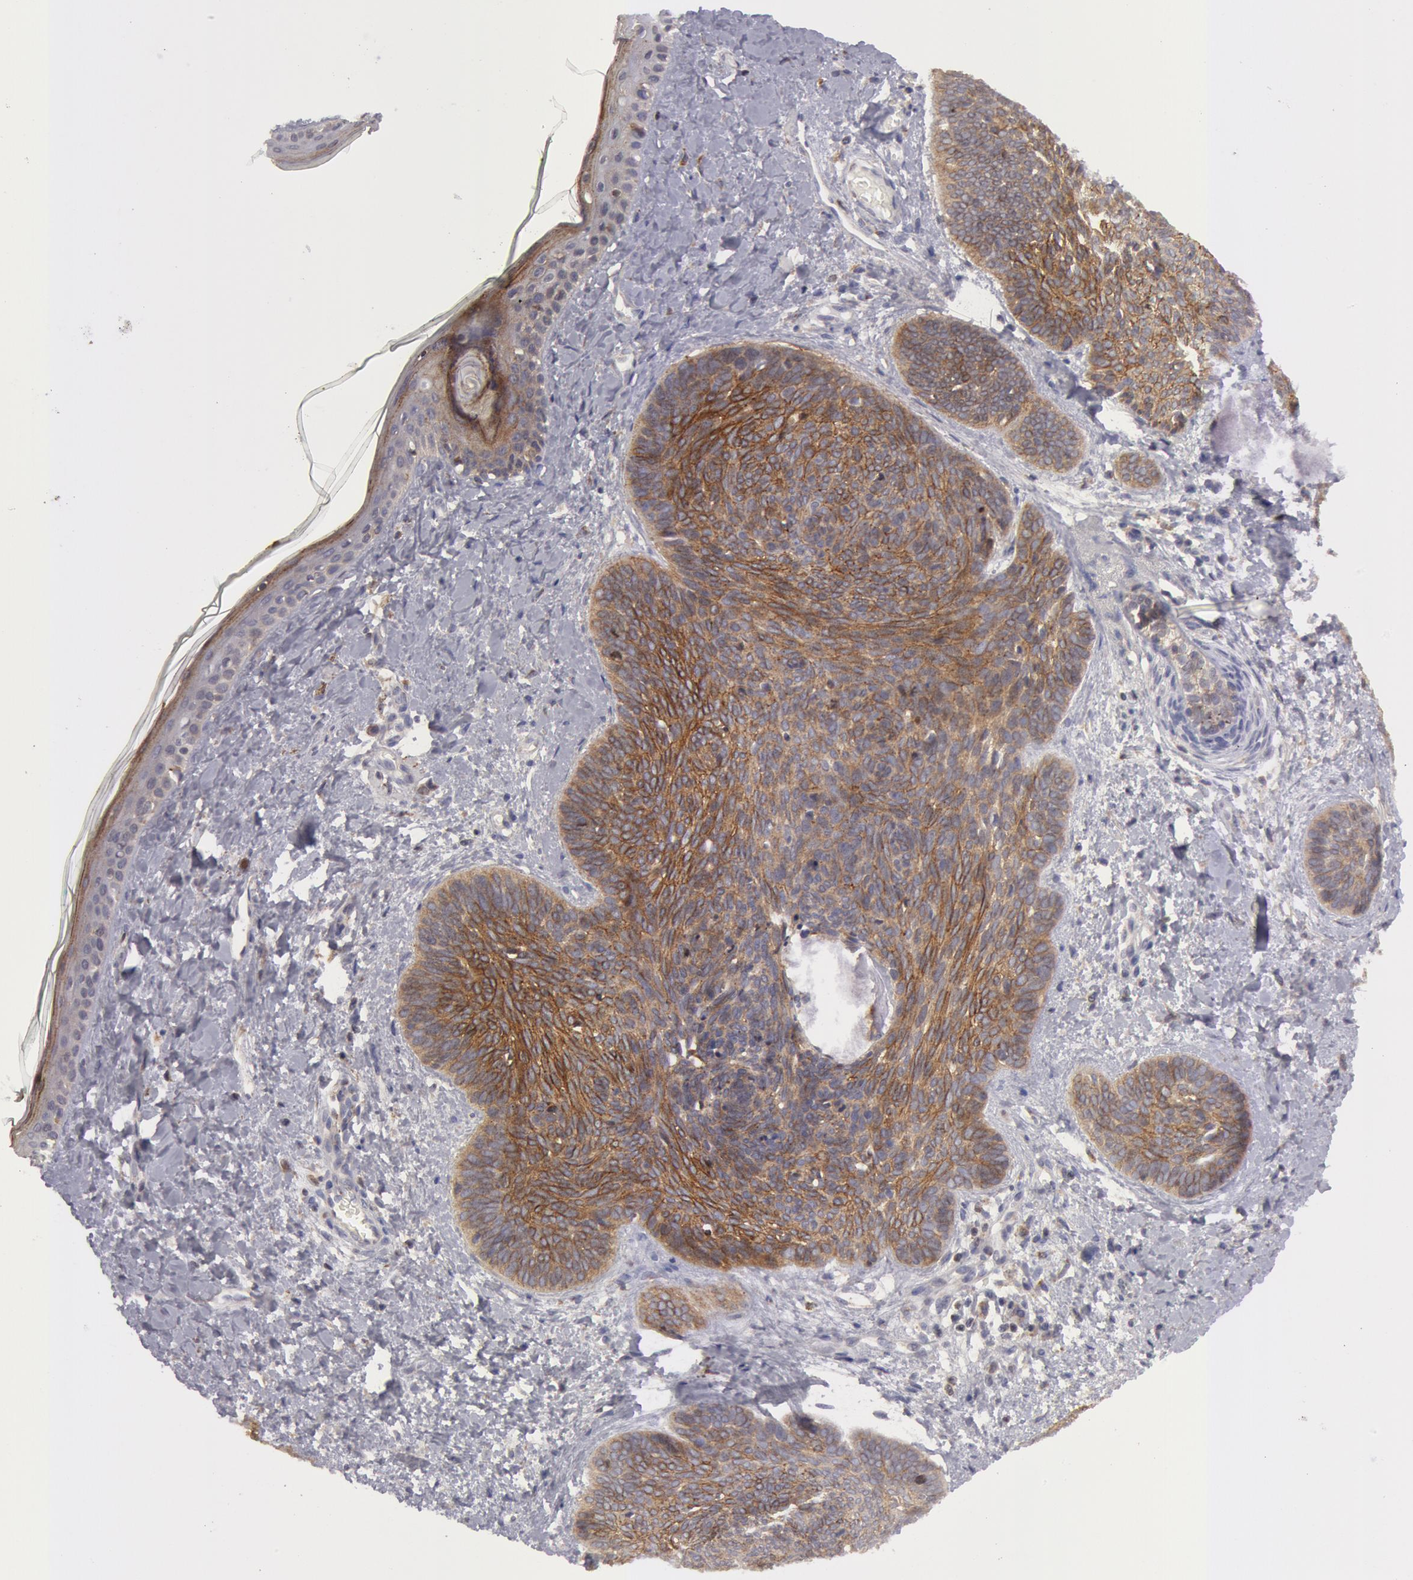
{"staining": {"intensity": "moderate", "quantity": ">75%", "location": "cytoplasmic/membranous"}, "tissue": "skin cancer", "cell_type": "Tumor cells", "image_type": "cancer", "snomed": [{"axis": "morphology", "description": "Basal cell carcinoma"}, {"axis": "topography", "description": "Skin"}], "caption": "Immunohistochemistry (IHC) image of neoplastic tissue: human skin basal cell carcinoma stained using immunohistochemistry (IHC) displays medium levels of moderate protein expression localized specifically in the cytoplasmic/membranous of tumor cells, appearing as a cytoplasmic/membranous brown color.", "gene": "ERBB2", "patient": {"sex": "female", "age": 81}}